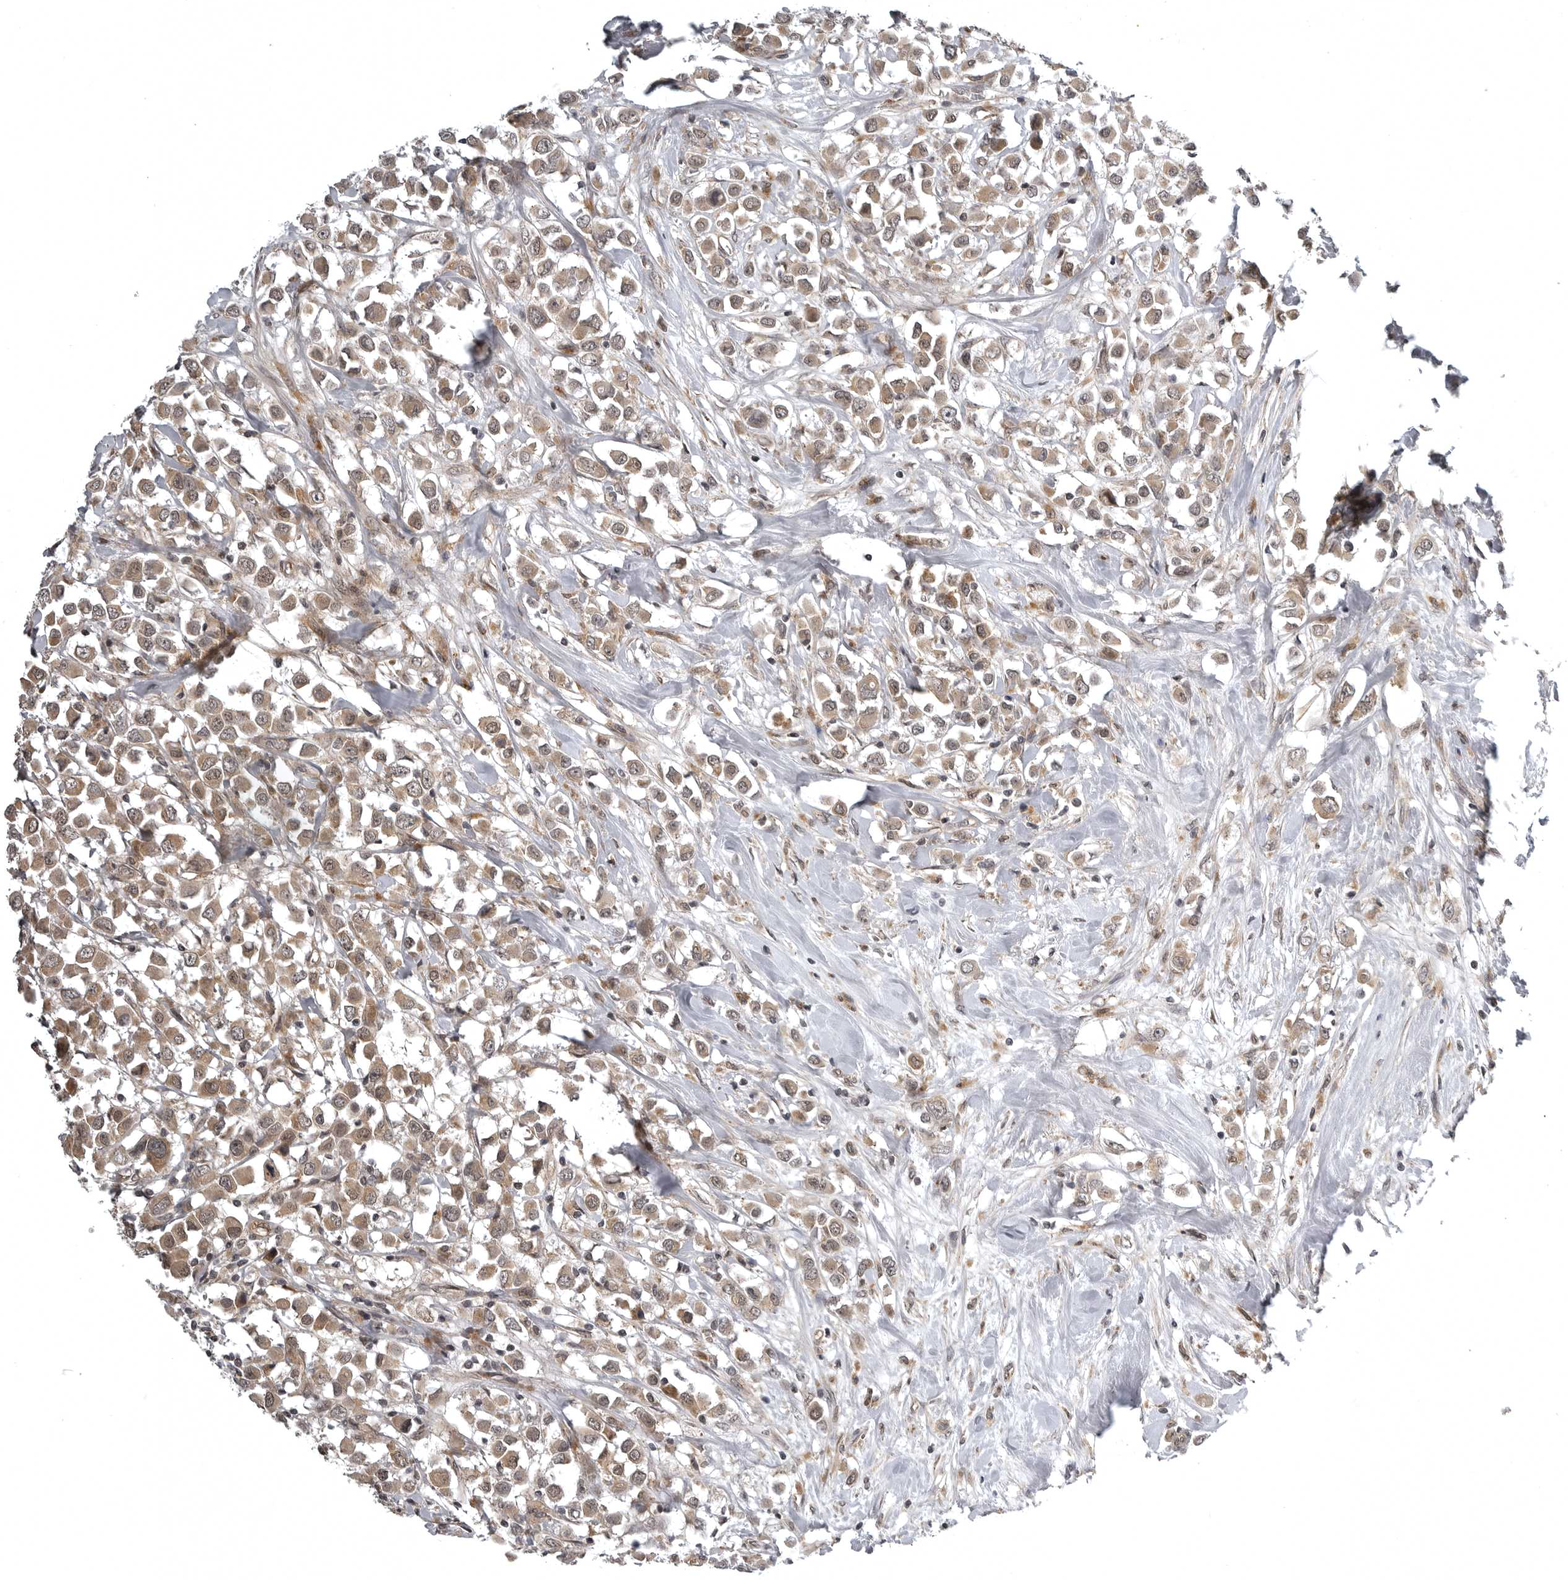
{"staining": {"intensity": "moderate", "quantity": ">75%", "location": "cytoplasmic/membranous,nuclear"}, "tissue": "breast cancer", "cell_type": "Tumor cells", "image_type": "cancer", "snomed": [{"axis": "morphology", "description": "Duct carcinoma"}, {"axis": "topography", "description": "Breast"}], "caption": "A micrograph of breast cancer stained for a protein displays moderate cytoplasmic/membranous and nuclear brown staining in tumor cells.", "gene": "SNX16", "patient": {"sex": "female", "age": 61}}